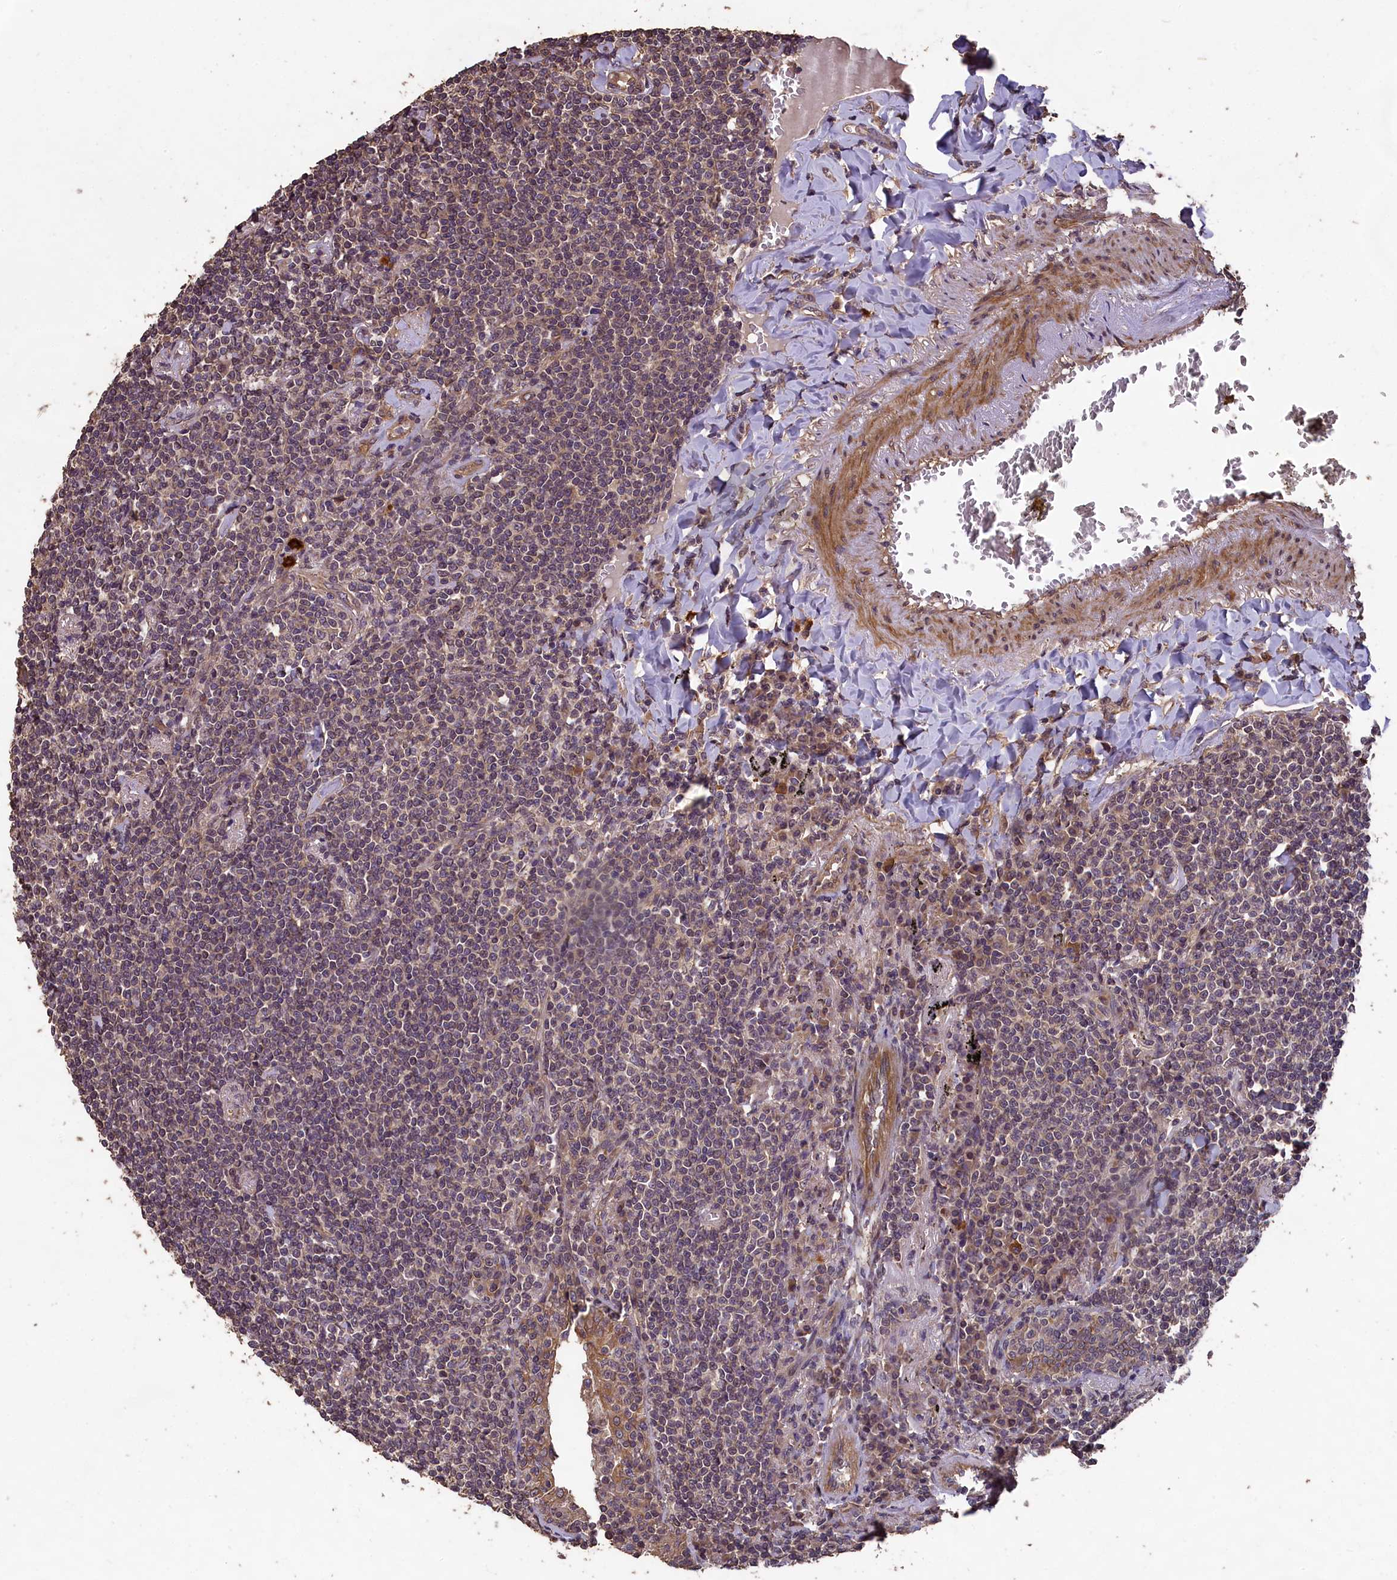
{"staining": {"intensity": "weak", "quantity": "25%-75%", "location": "nuclear"}, "tissue": "lymphoma", "cell_type": "Tumor cells", "image_type": "cancer", "snomed": [{"axis": "morphology", "description": "Malignant lymphoma, non-Hodgkin's type, Low grade"}, {"axis": "topography", "description": "Lung"}], "caption": "Malignant lymphoma, non-Hodgkin's type (low-grade) stained with a brown dye displays weak nuclear positive expression in about 25%-75% of tumor cells.", "gene": "CHD9", "patient": {"sex": "female", "age": 71}}